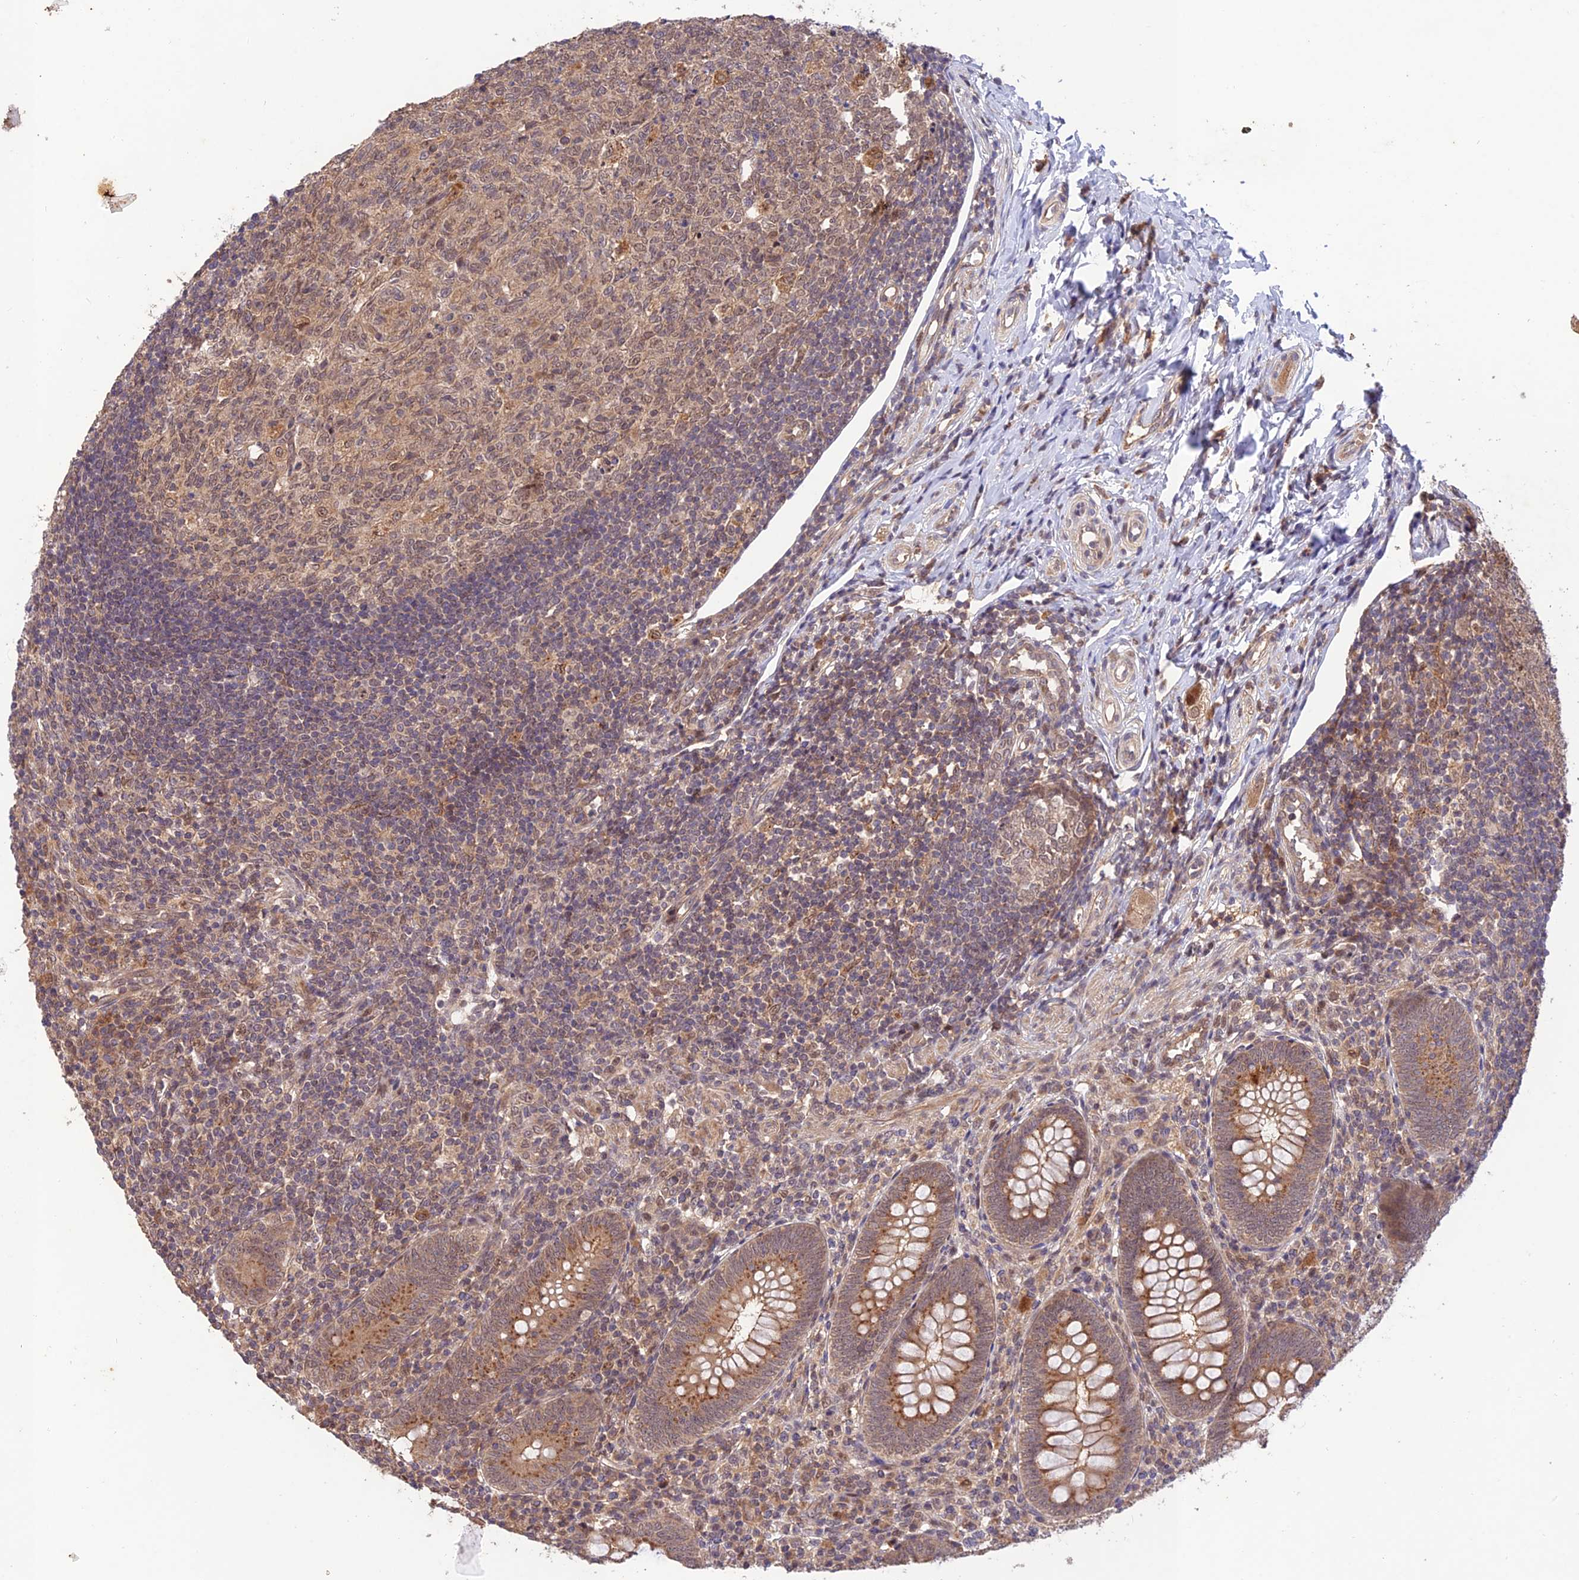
{"staining": {"intensity": "moderate", "quantity": ">75%", "location": "cytoplasmic/membranous"}, "tissue": "appendix", "cell_type": "Glandular cells", "image_type": "normal", "snomed": [{"axis": "morphology", "description": "Normal tissue, NOS"}, {"axis": "topography", "description": "Appendix"}], "caption": "An immunohistochemistry photomicrograph of benign tissue is shown. Protein staining in brown highlights moderate cytoplasmic/membranous positivity in appendix within glandular cells. Nuclei are stained in blue.", "gene": "REV1", "patient": {"sex": "male", "age": 14}}